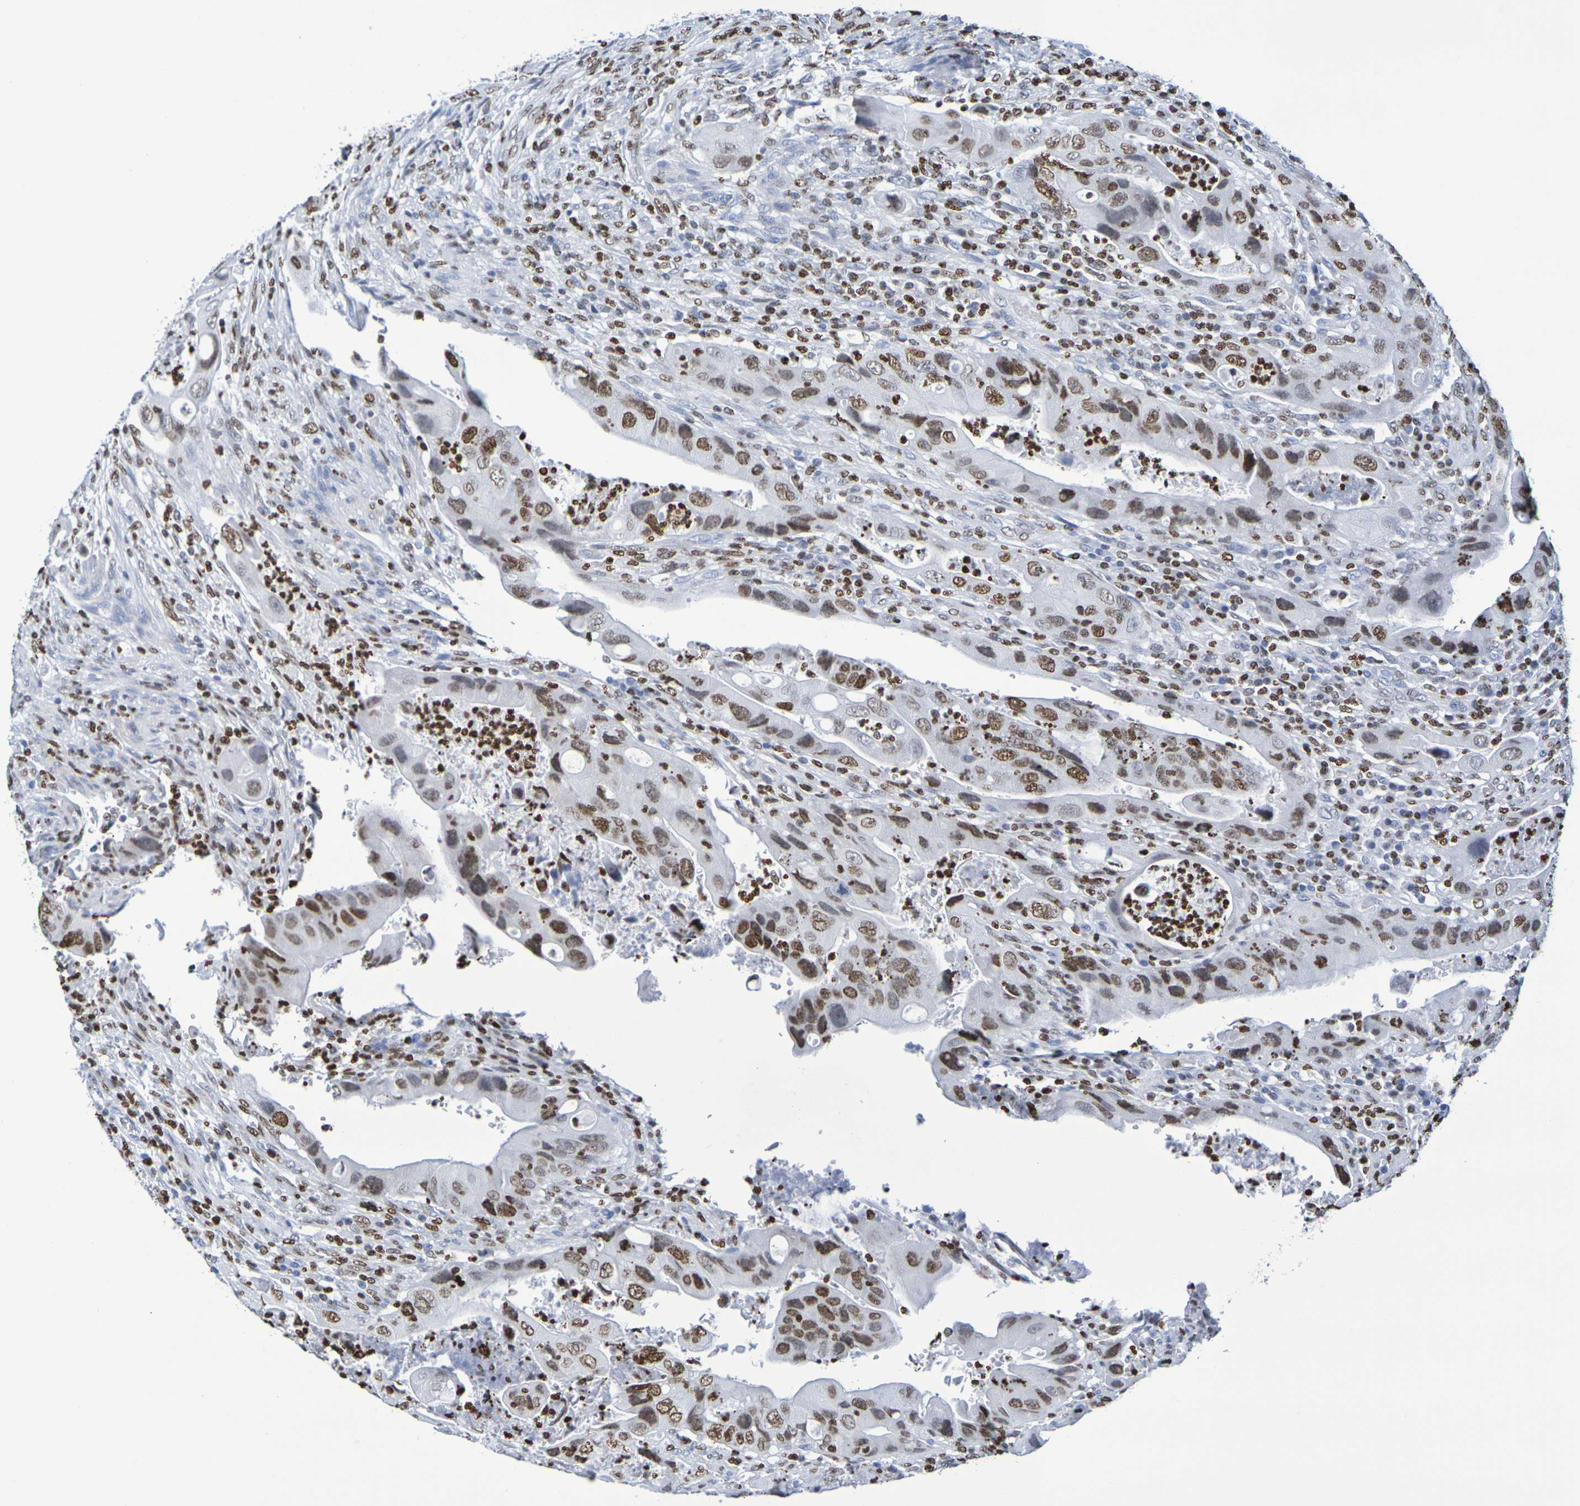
{"staining": {"intensity": "moderate", "quantity": ">75%", "location": "nuclear"}, "tissue": "colorectal cancer", "cell_type": "Tumor cells", "image_type": "cancer", "snomed": [{"axis": "morphology", "description": "Adenocarcinoma, NOS"}, {"axis": "topography", "description": "Rectum"}], "caption": "Immunohistochemical staining of human colorectal adenocarcinoma demonstrates moderate nuclear protein staining in about >75% of tumor cells.", "gene": "H1-5", "patient": {"sex": "female", "age": 57}}